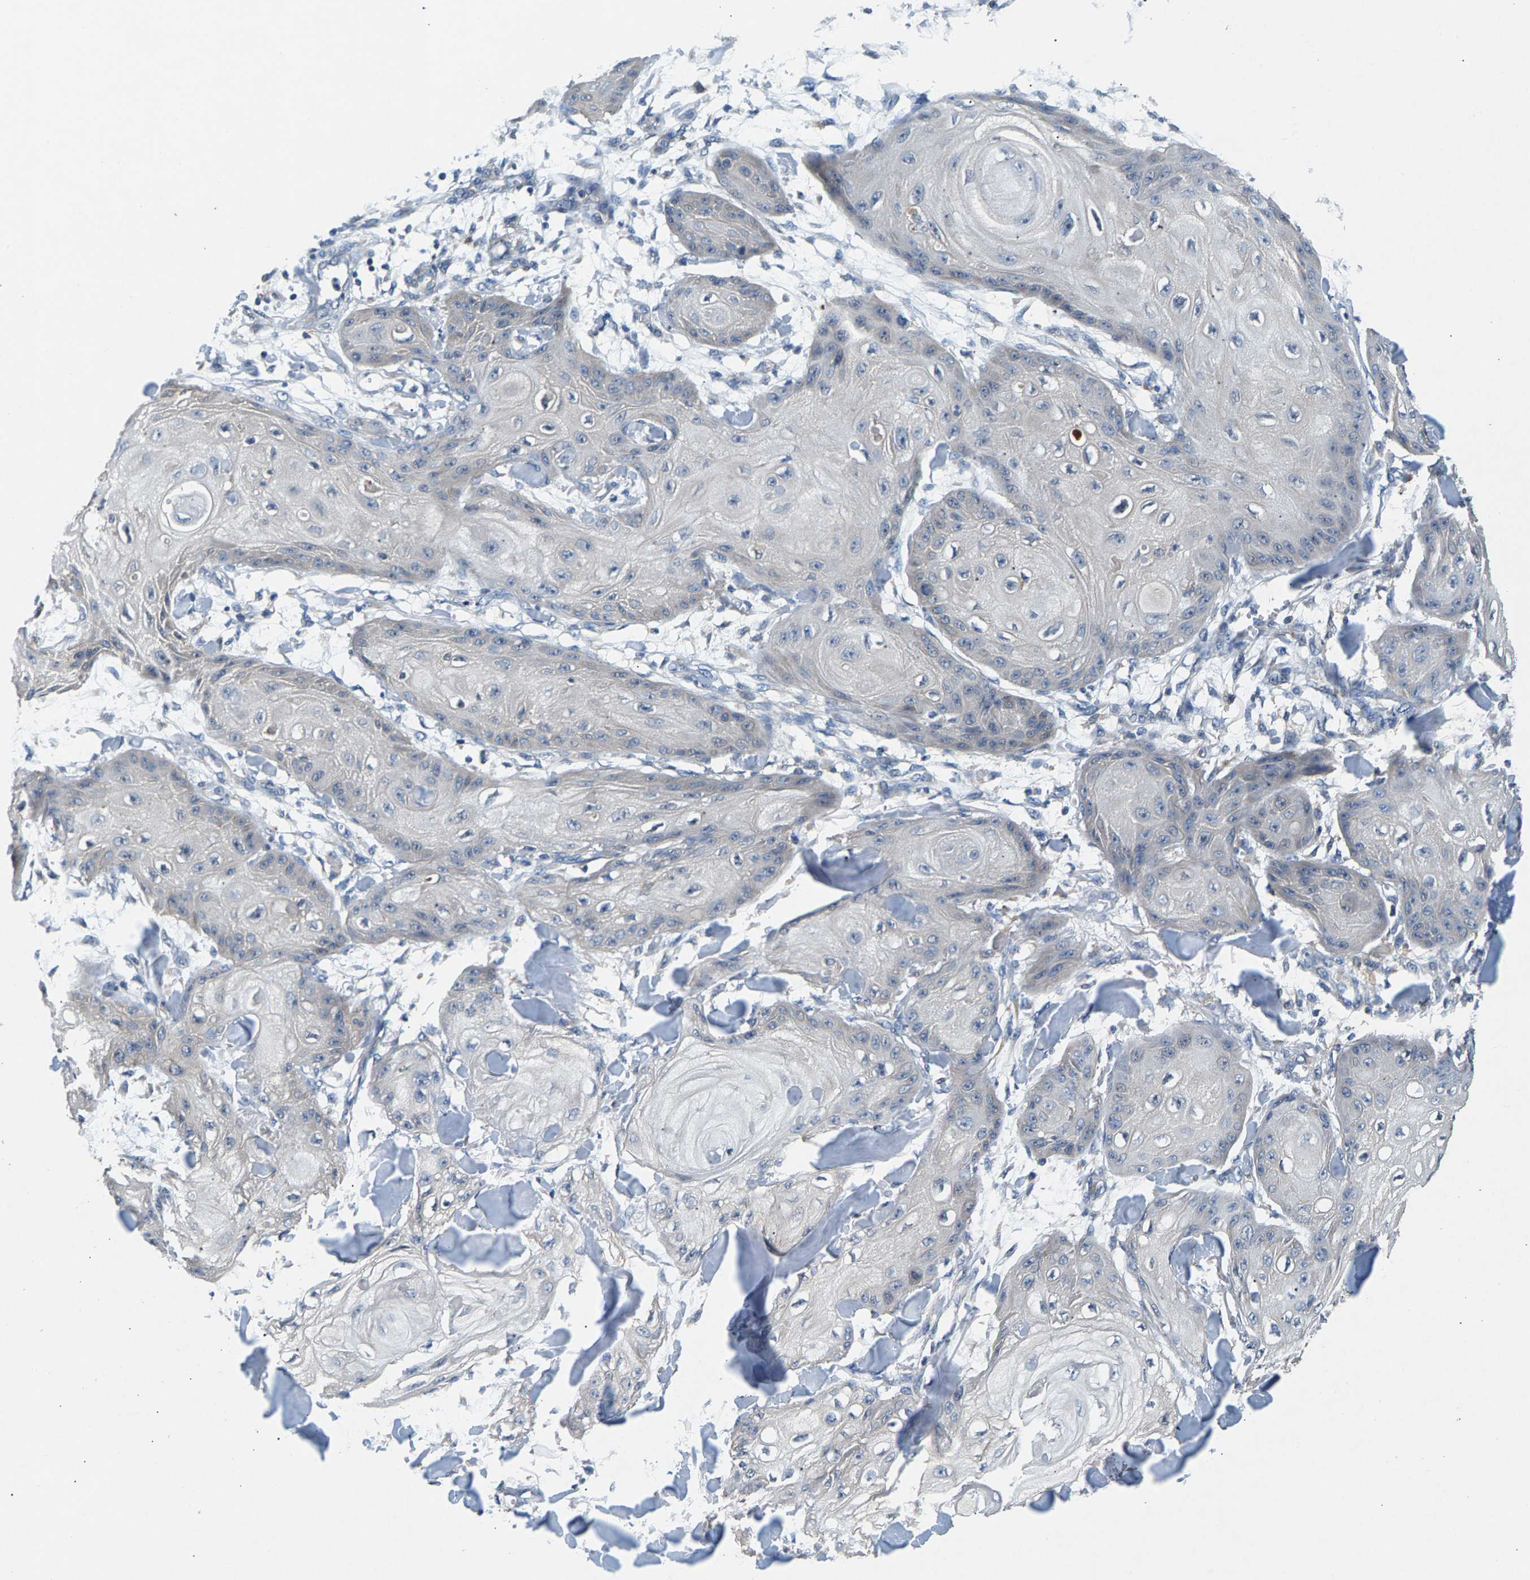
{"staining": {"intensity": "negative", "quantity": "none", "location": "none"}, "tissue": "skin cancer", "cell_type": "Tumor cells", "image_type": "cancer", "snomed": [{"axis": "morphology", "description": "Squamous cell carcinoma, NOS"}, {"axis": "topography", "description": "Skin"}], "caption": "Skin cancer (squamous cell carcinoma) was stained to show a protein in brown. There is no significant staining in tumor cells. (Stains: DAB (3,3'-diaminobenzidine) immunohistochemistry (IHC) with hematoxylin counter stain, Microscopy: brightfield microscopy at high magnification).", "gene": "NT5C", "patient": {"sex": "male", "age": 74}}